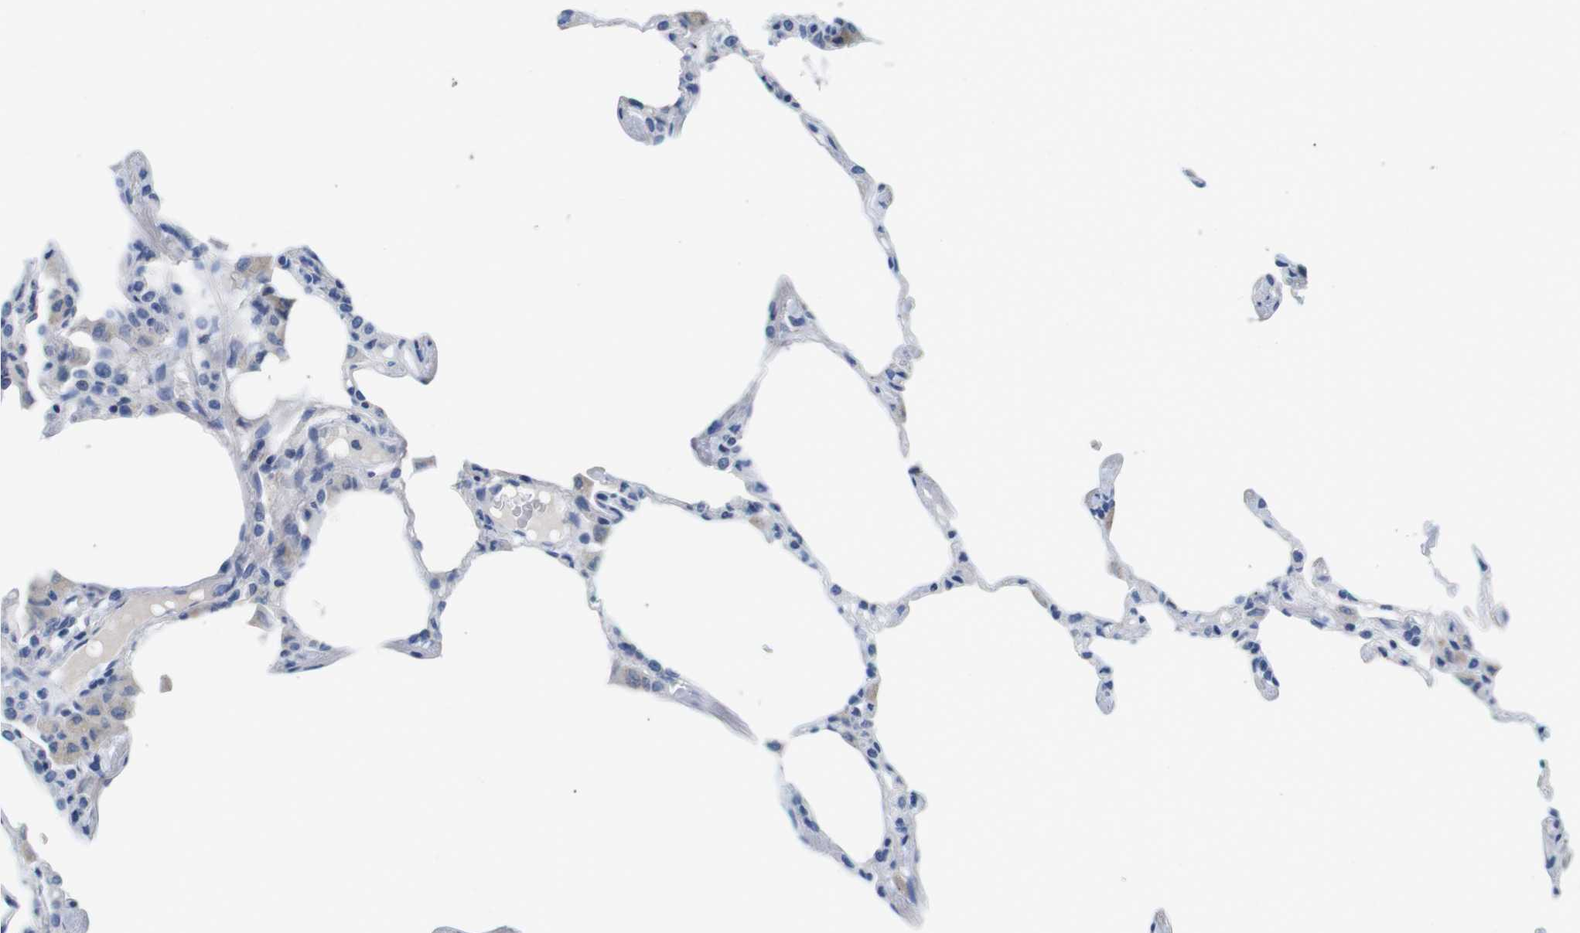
{"staining": {"intensity": "negative", "quantity": "none", "location": "none"}, "tissue": "lung", "cell_type": "Alveolar cells", "image_type": "normal", "snomed": [{"axis": "morphology", "description": "Normal tissue, NOS"}, {"axis": "topography", "description": "Lung"}], "caption": "High magnification brightfield microscopy of benign lung stained with DAB (3,3'-diaminobenzidine) (brown) and counterstained with hematoxylin (blue): alveolar cells show no significant expression. (DAB (3,3'-diaminobenzidine) immunohistochemistry visualized using brightfield microscopy, high magnification).", "gene": "MAP6", "patient": {"sex": "female", "age": 49}}